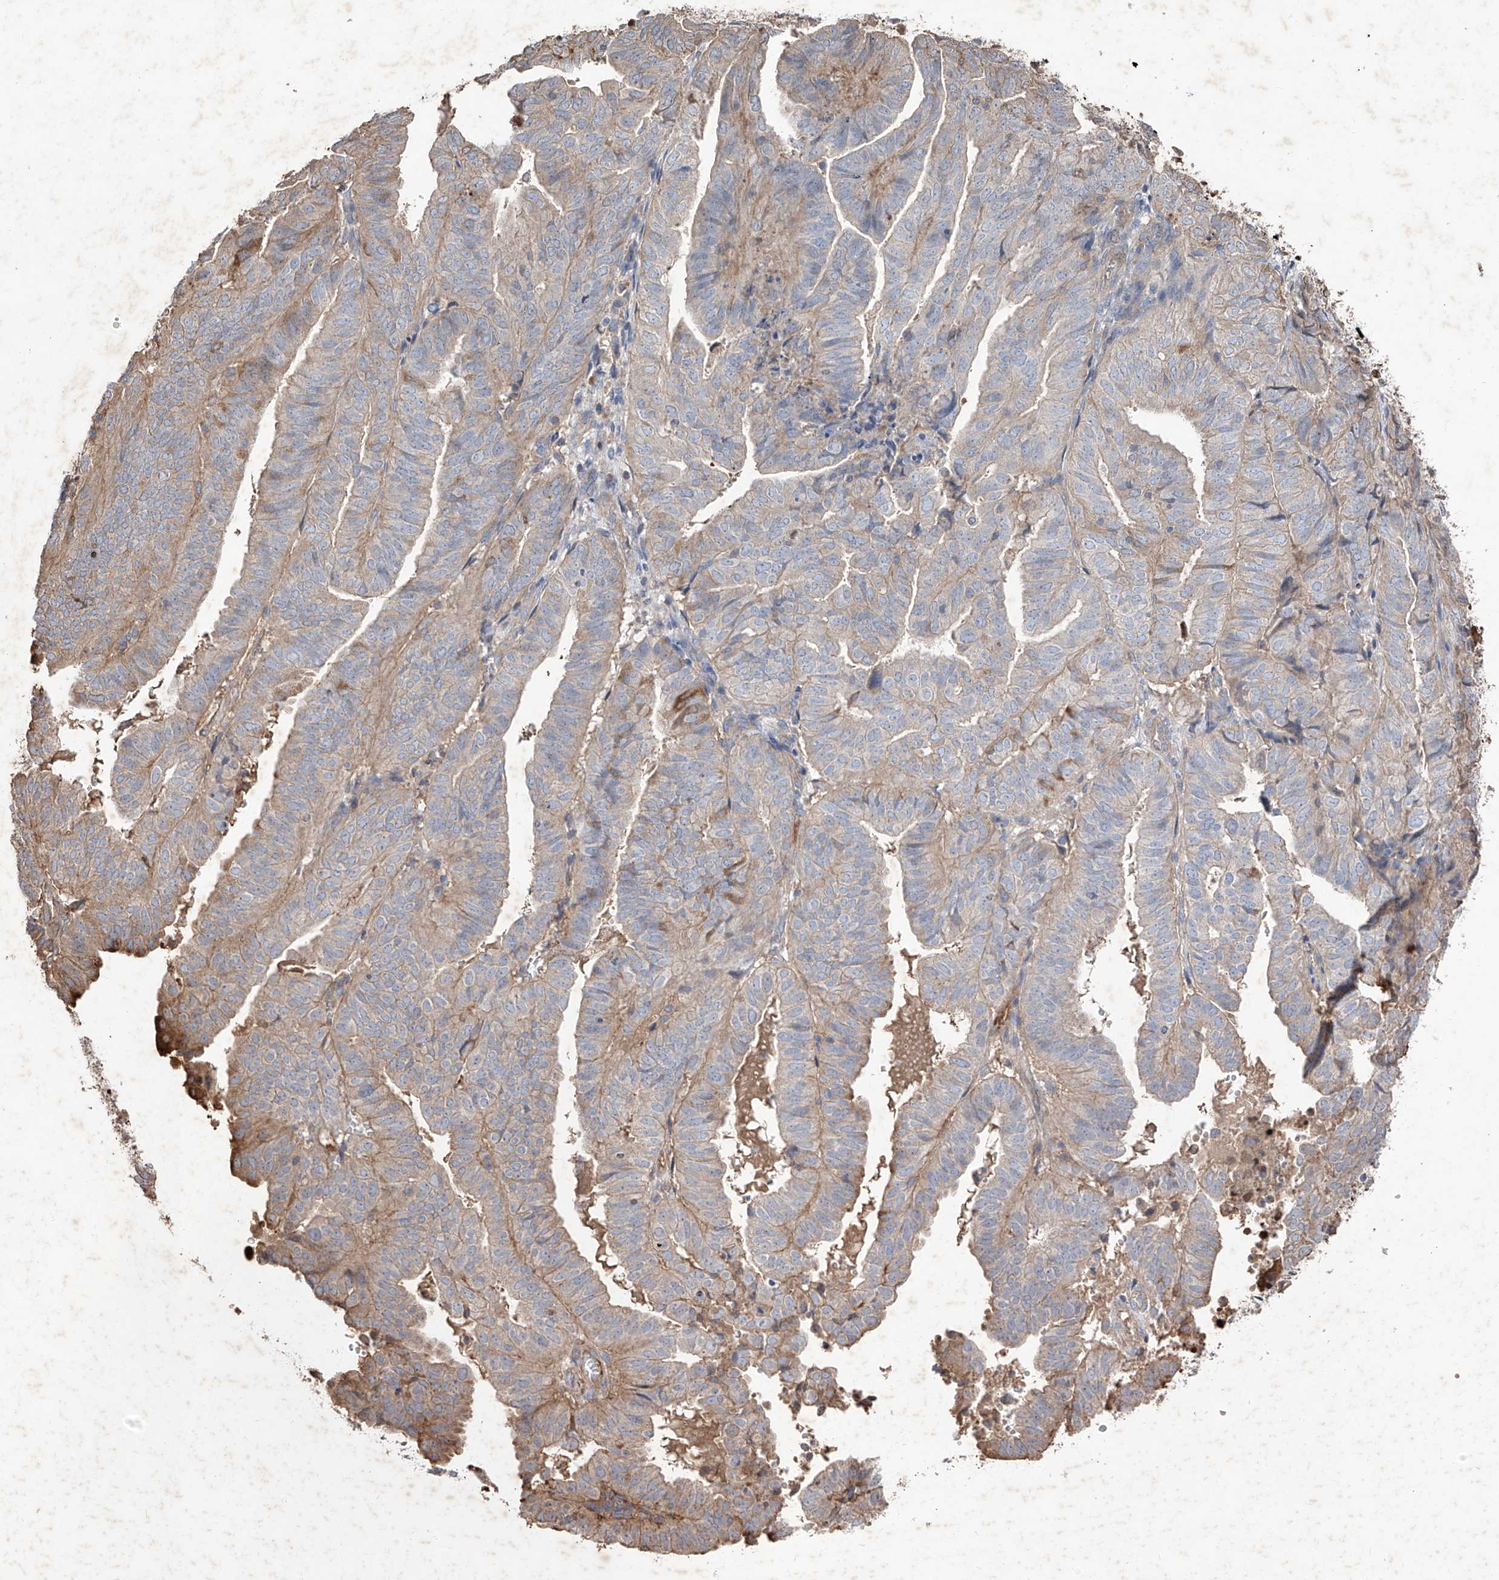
{"staining": {"intensity": "moderate", "quantity": "<25%", "location": "cytoplasmic/membranous"}, "tissue": "endometrial cancer", "cell_type": "Tumor cells", "image_type": "cancer", "snomed": [{"axis": "morphology", "description": "Adenocarcinoma, NOS"}, {"axis": "topography", "description": "Uterus"}], "caption": "Endometrial cancer was stained to show a protein in brown. There is low levels of moderate cytoplasmic/membranous expression in approximately <25% of tumor cells.", "gene": "EDN1", "patient": {"sex": "female", "age": 77}}